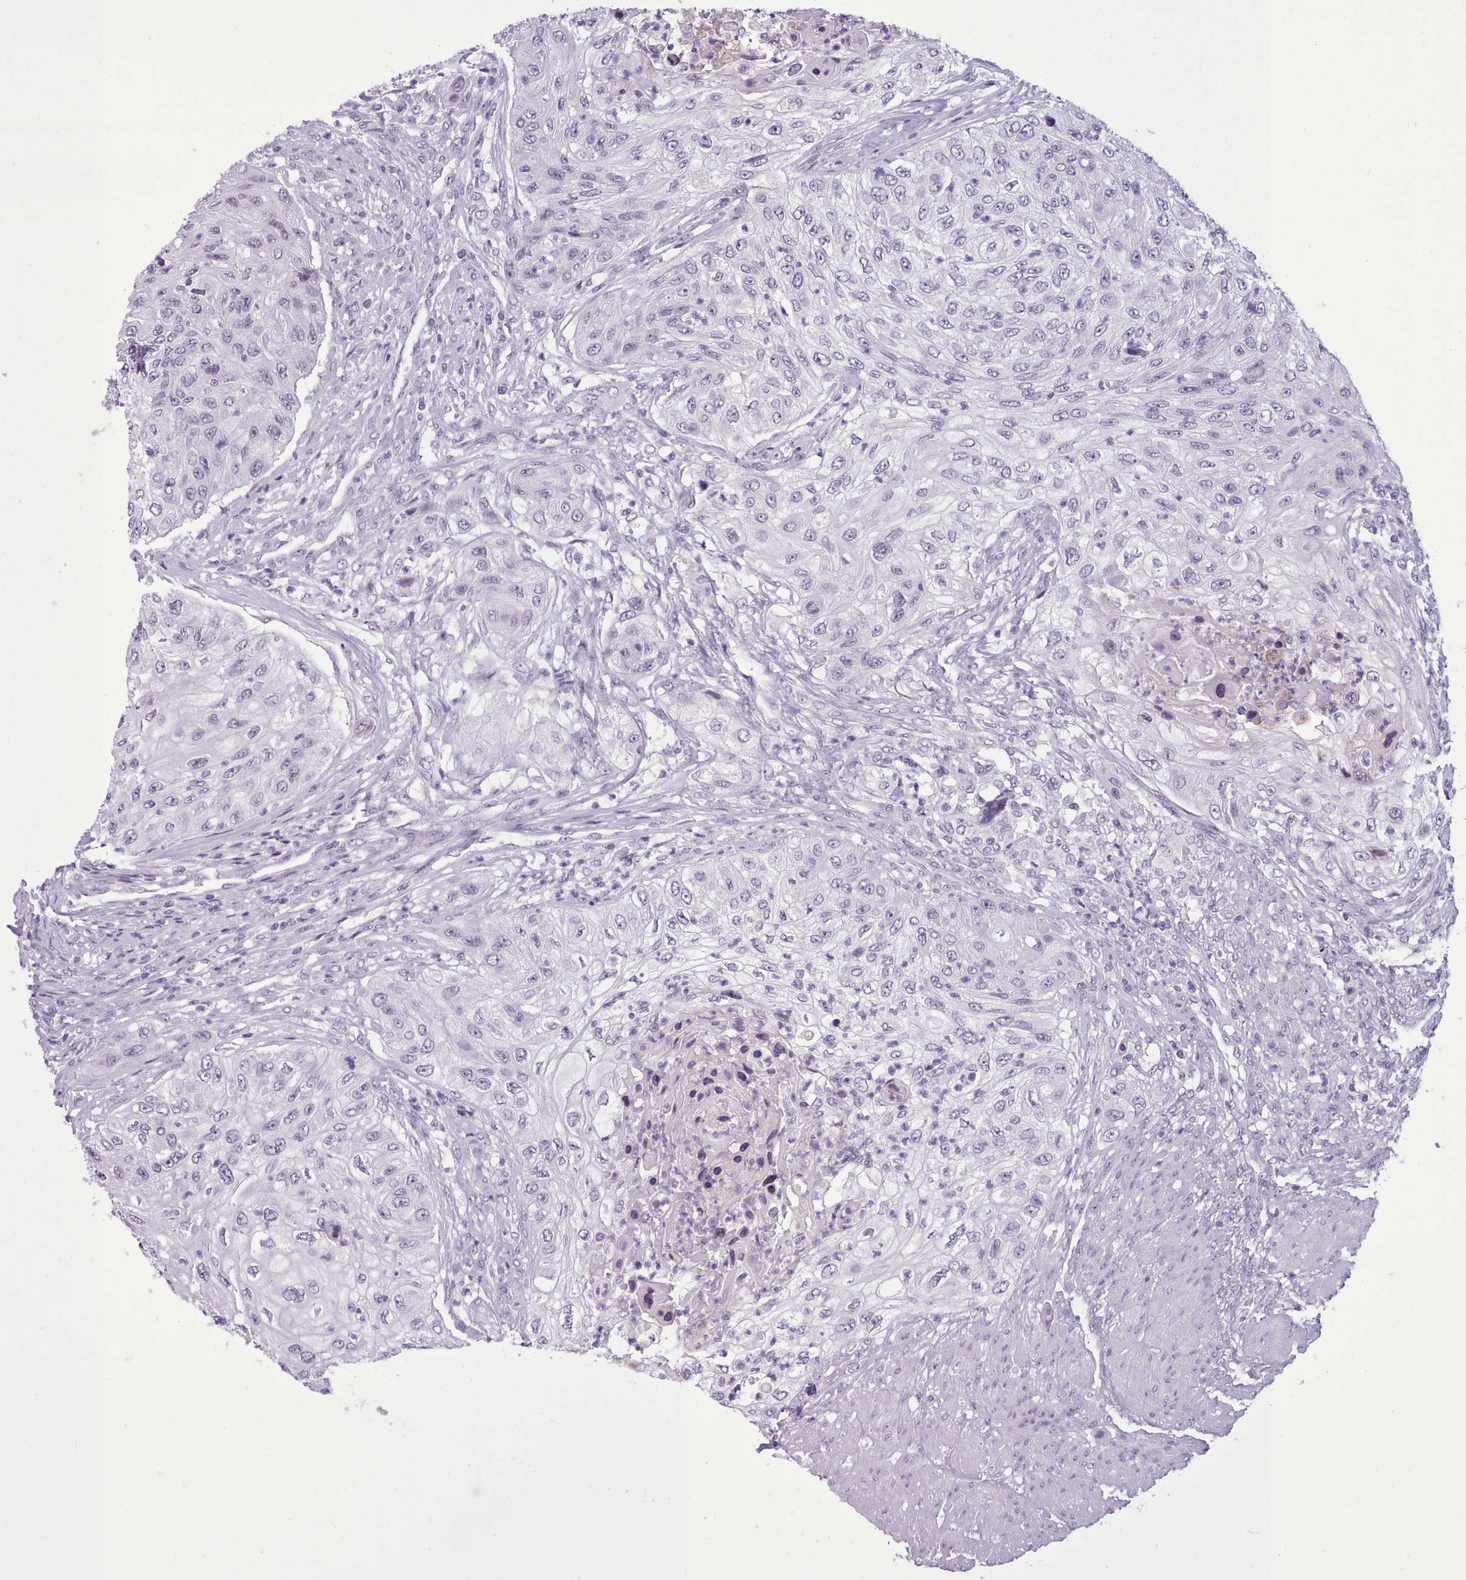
{"staining": {"intensity": "negative", "quantity": "none", "location": "none"}, "tissue": "urothelial cancer", "cell_type": "Tumor cells", "image_type": "cancer", "snomed": [{"axis": "morphology", "description": "Urothelial carcinoma, High grade"}, {"axis": "topography", "description": "Urinary bladder"}], "caption": "A photomicrograph of human urothelial carcinoma (high-grade) is negative for staining in tumor cells.", "gene": "FBXO48", "patient": {"sex": "female", "age": 60}}